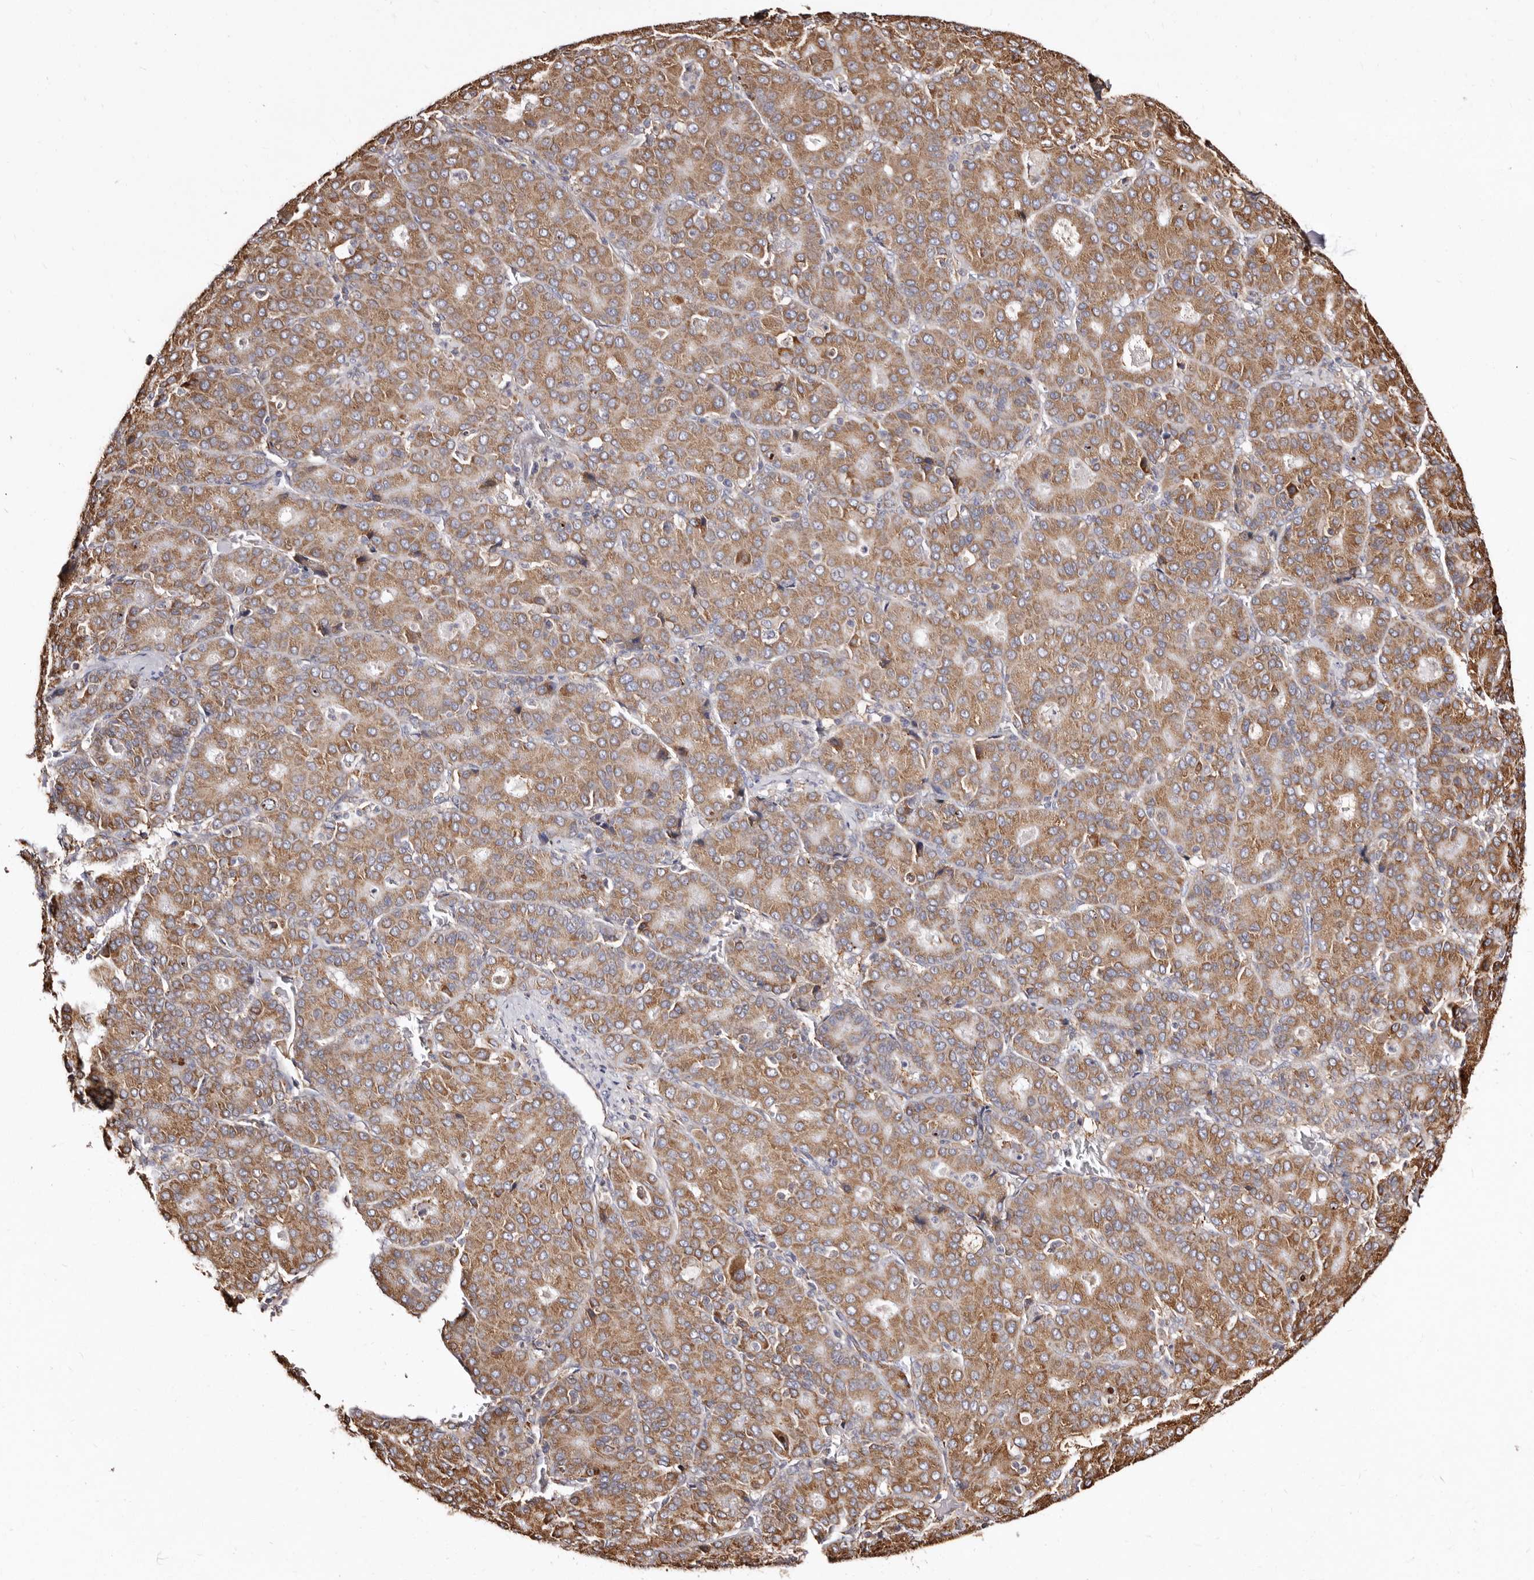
{"staining": {"intensity": "moderate", "quantity": ">75%", "location": "cytoplasmic/membranous"}, "tissue": "liver cancer", "cell_type": "Tumor cells", "image_type": "cancer", "snomed": [{"axis": "morphology", "description": "Carcinoma, Hepatocellular, NOS"}, {"axis": "topography", "description": "Liver"}], "caption": "An IHC image of tumor tissue is shown. Protein staining in brown highlights moderate cytoplasmic/membranous positivity in hepatocellular carcinoma (liver) within tumor cells.", "gene": "ACBD6", "patient": {"sex": "male", "age": 65}}